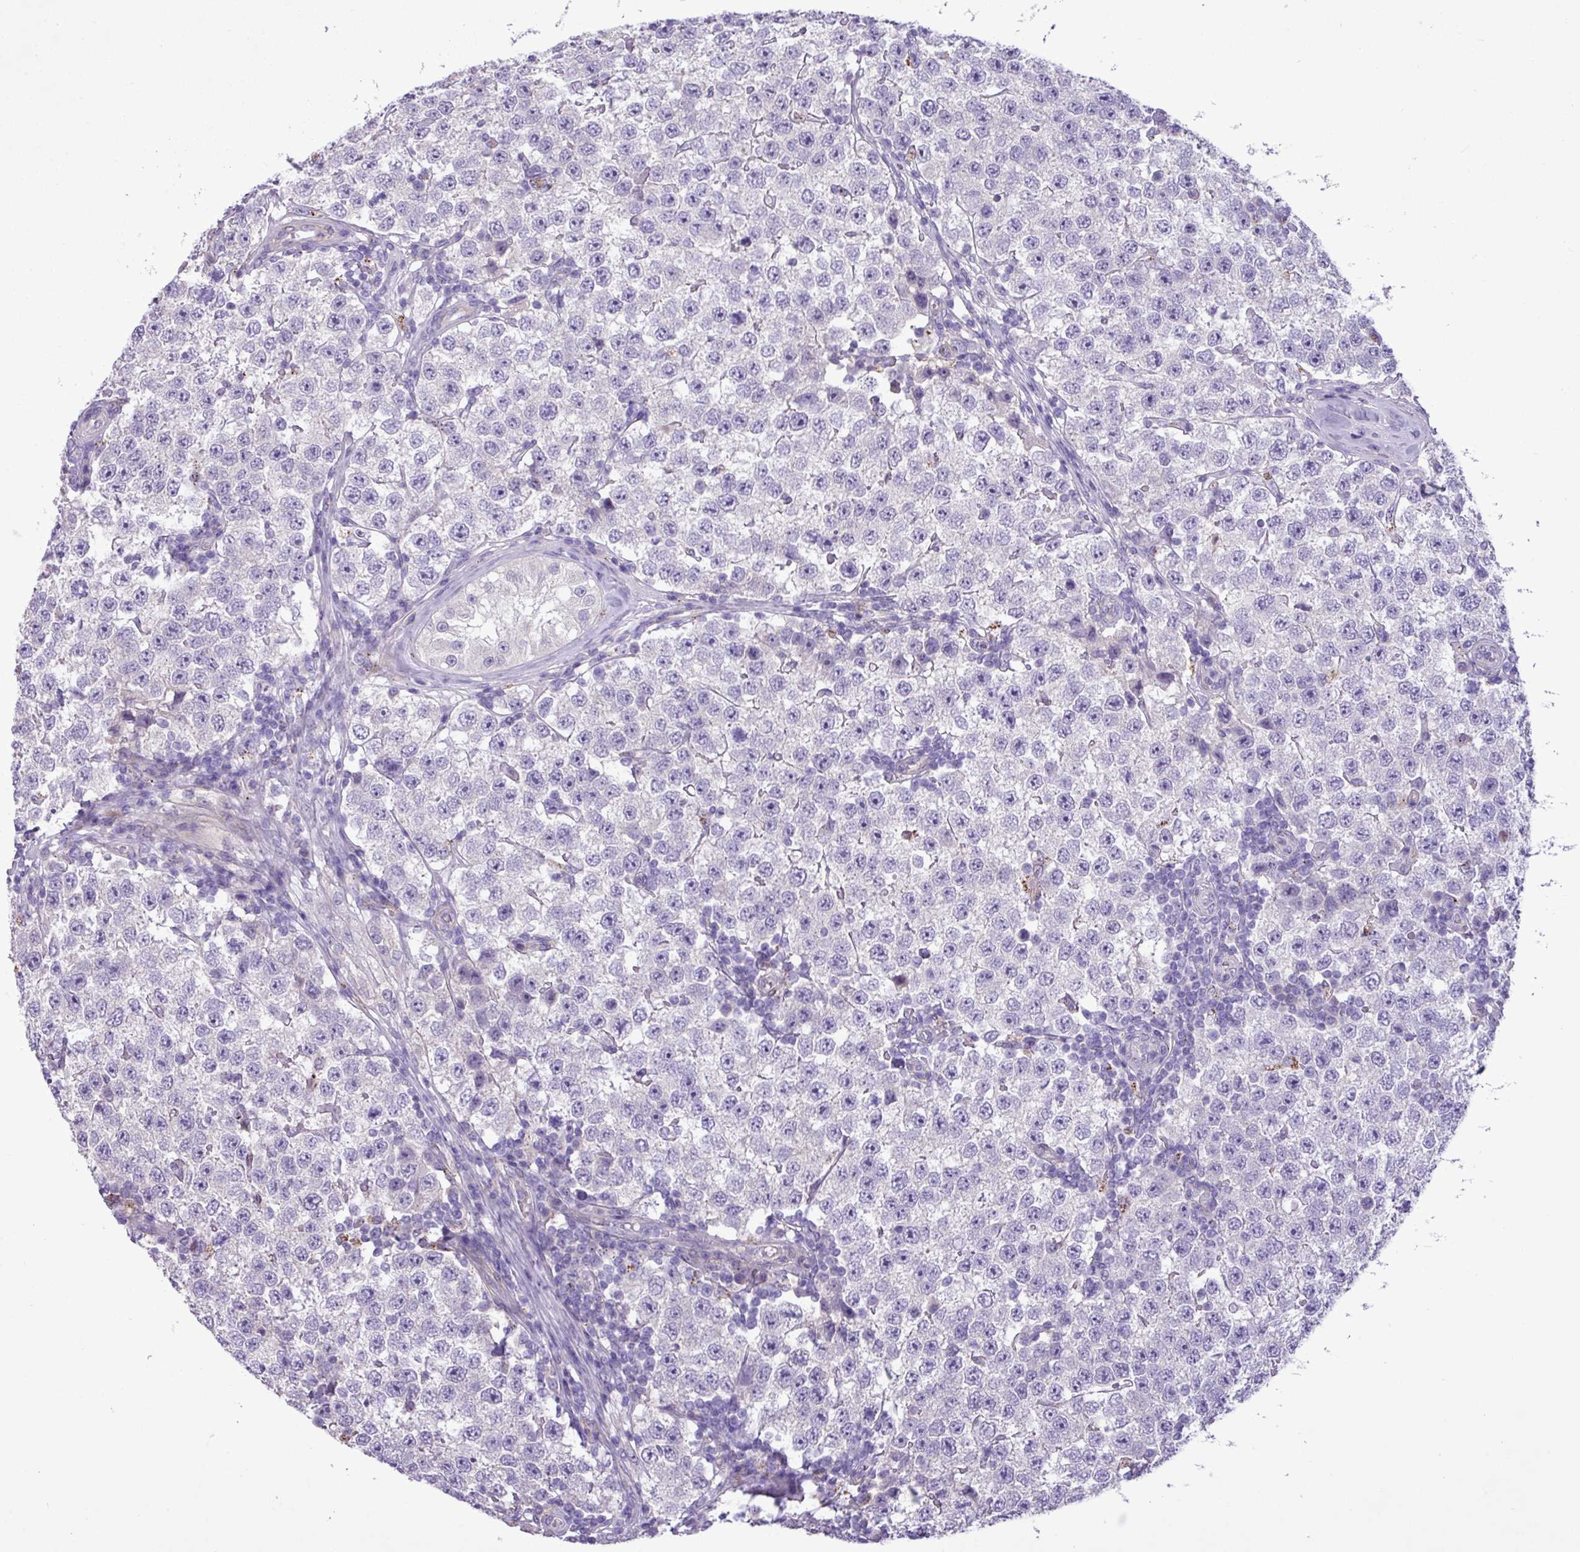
{"staining": {"intensity": "negative", "quantity": "none", "location": "none"}, "tissue": "testis cancer", "cell_type": "Tumor cells", "image_type": "cancer", "snomed": [{"axis": "morphology", "description": "Seminoma, NOS"}, {"axis": "topography", "description": "Testis"}], "caption": "Micrograph shows no significant protein expression in tumor cells of testis seminoma.", "gene": "CD248", "patient": {"sex": "male", "age": 34}}